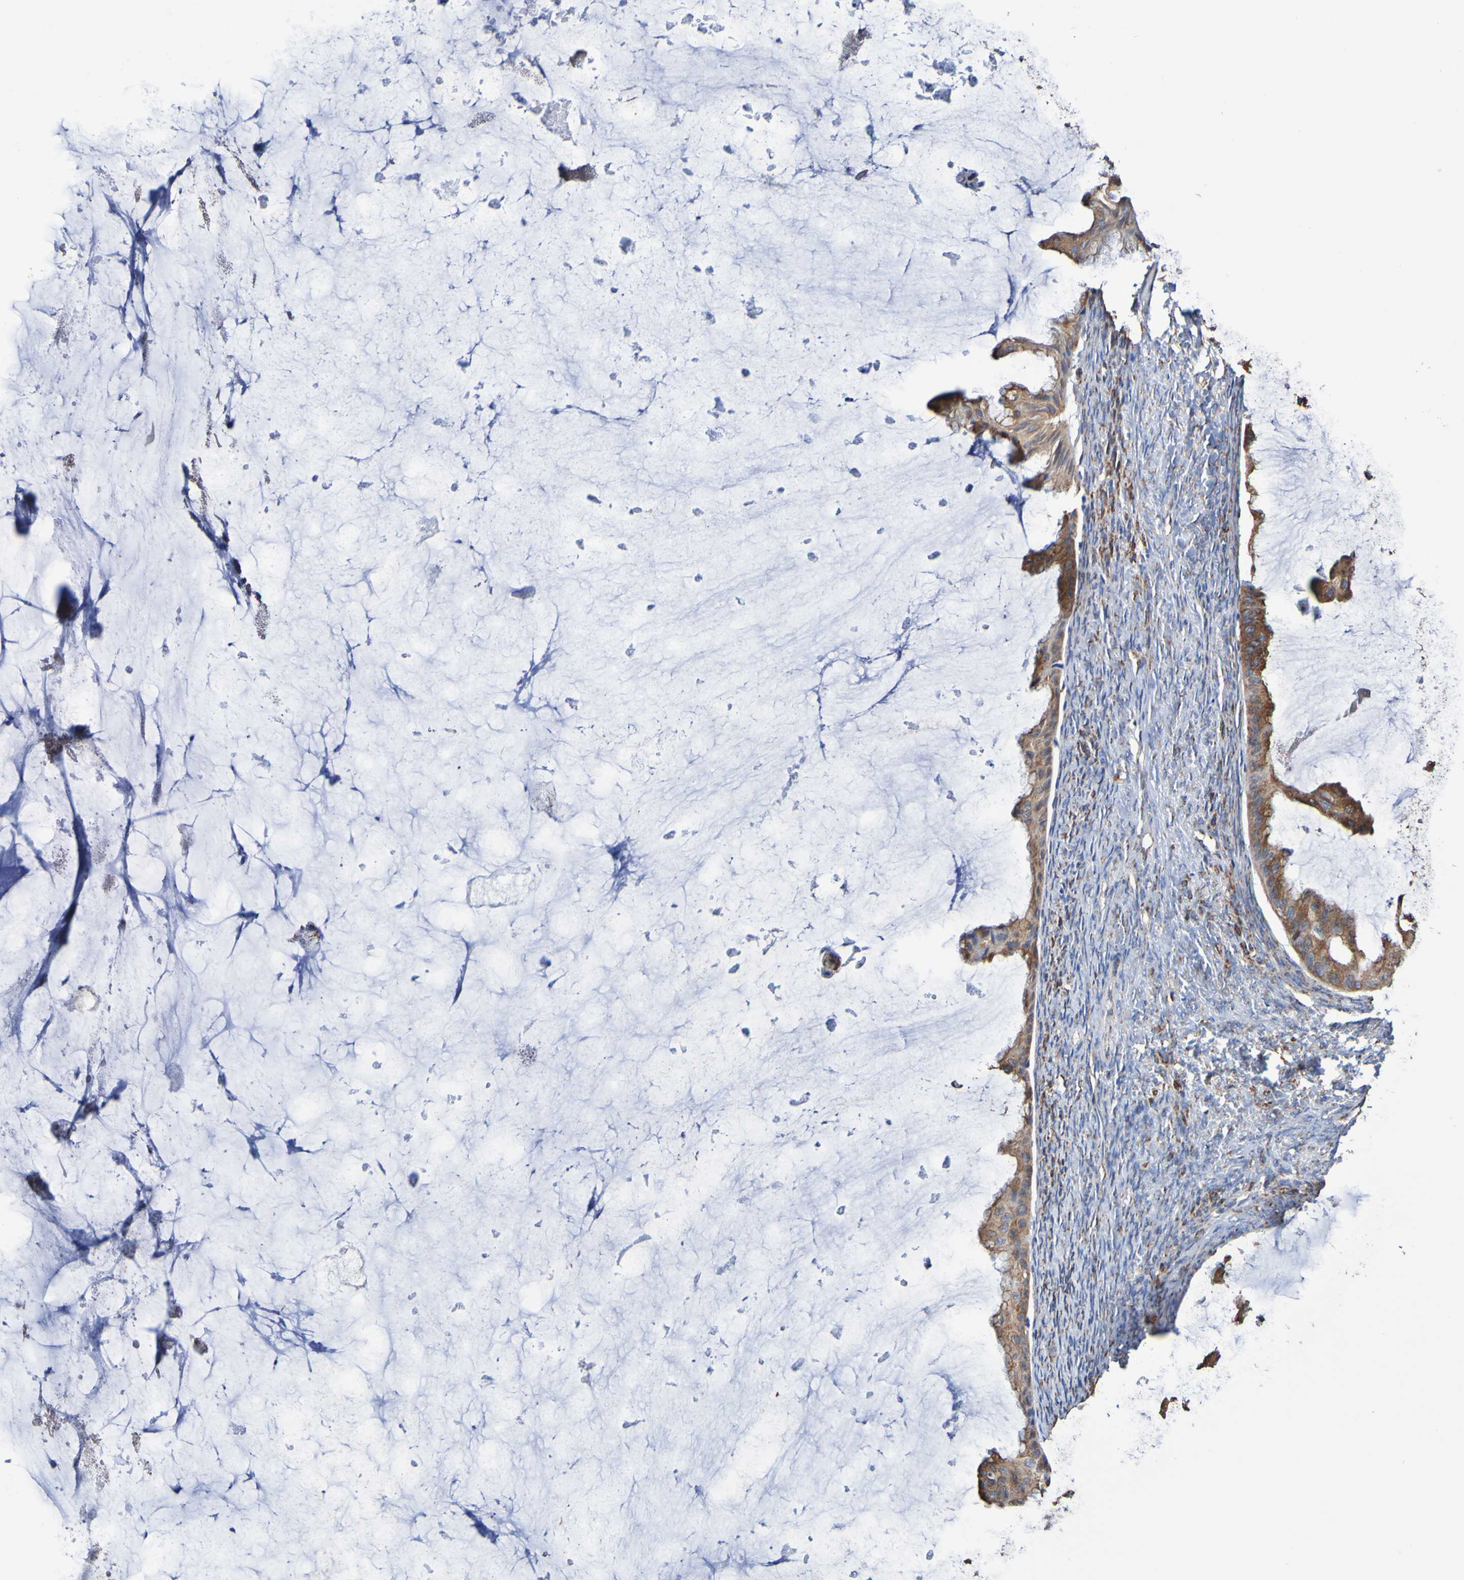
{"staining": {"intensity": "moderate", "quantity": ">75%", "location": "cytoplasmic/membranous"}, "tissue": "ovarian cancer", "cell_type": "Tumor cells", "image_type": "cancer", "snomed": [{"axis": "morphology", "description": "Cystadenocarcinoma, mucinous, NOS"}, {"axis": "topography", "description": "Ovary"}], "caption": "A high-resolution image shows immunohistochemistry staining of ovarian mucinous cystadenocarcinoma, which shows moderate cytoplasmic/membranous staining in about >75% of tumor cells. The staining is performed using DAB (3,3'-diaminobenzidine) brown chromogen to label protein expression. The nuclei are counter-stained blue using hematoxylin.", "gene": "IL18R1", "patient": {"sex": "female", "age": 61}}